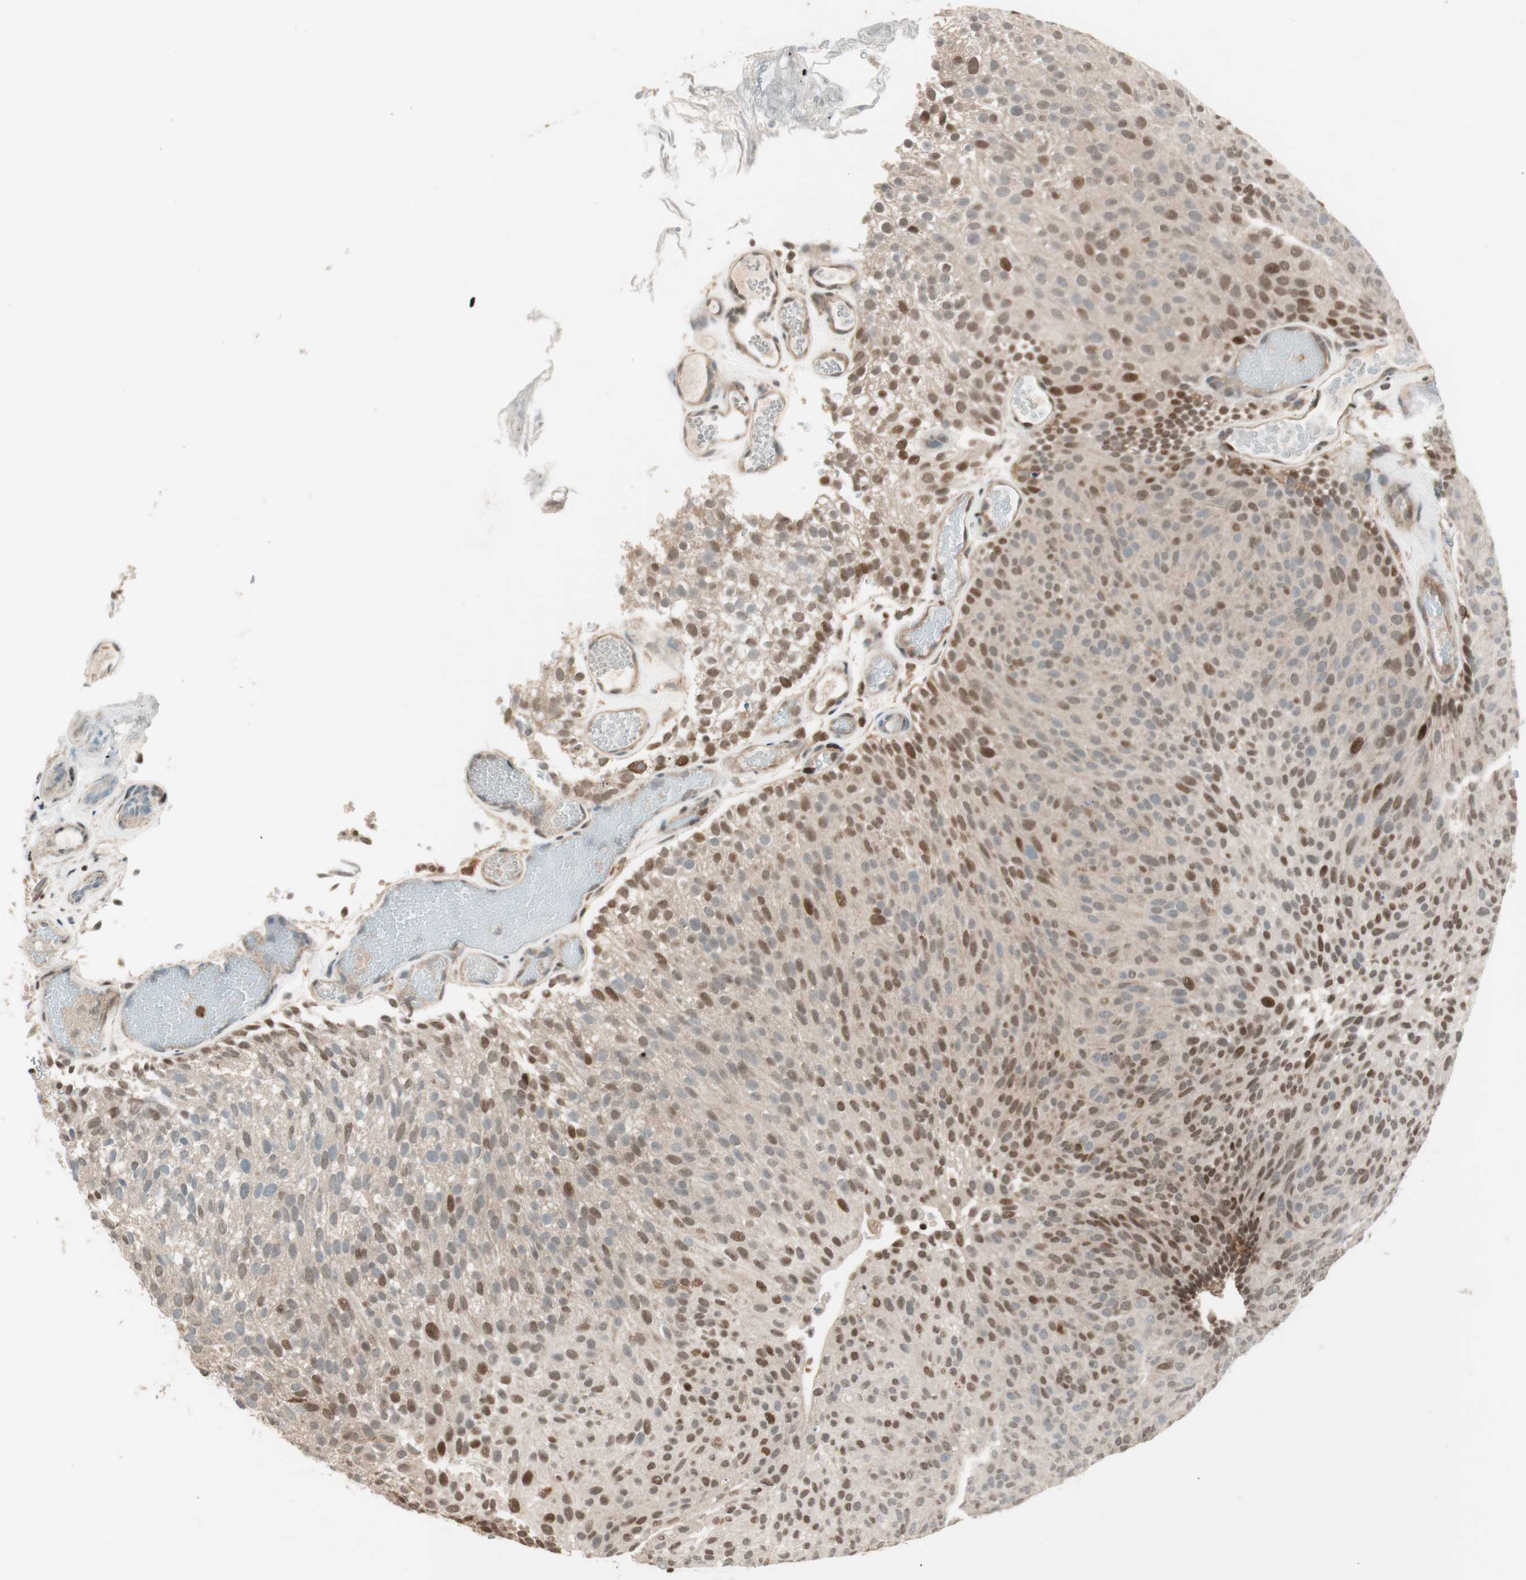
{"staining": {"intensity": "moderate", "quantity": ">75%", "location": "cytoplasmic/membranous,nuclear"}, "tissue": "urothelial cancer", "cell_type": "Tumor cells", "image_type": "cancer", "snomed": [{"axis": "morphology", "description": "Urothelial carcinoma, Low grade"}, {"axis": "topography", "description": "Urinary bladder"}], "caption": "There is medium levels of moderate cytoplasmic/membranous and nuclear positivity in tumor cells of urothelial cancer, as demonstrated by immunohistochemical staining (brown color).", "gene": "BIN1", "patient": {"sex": "male", "age": 78}}